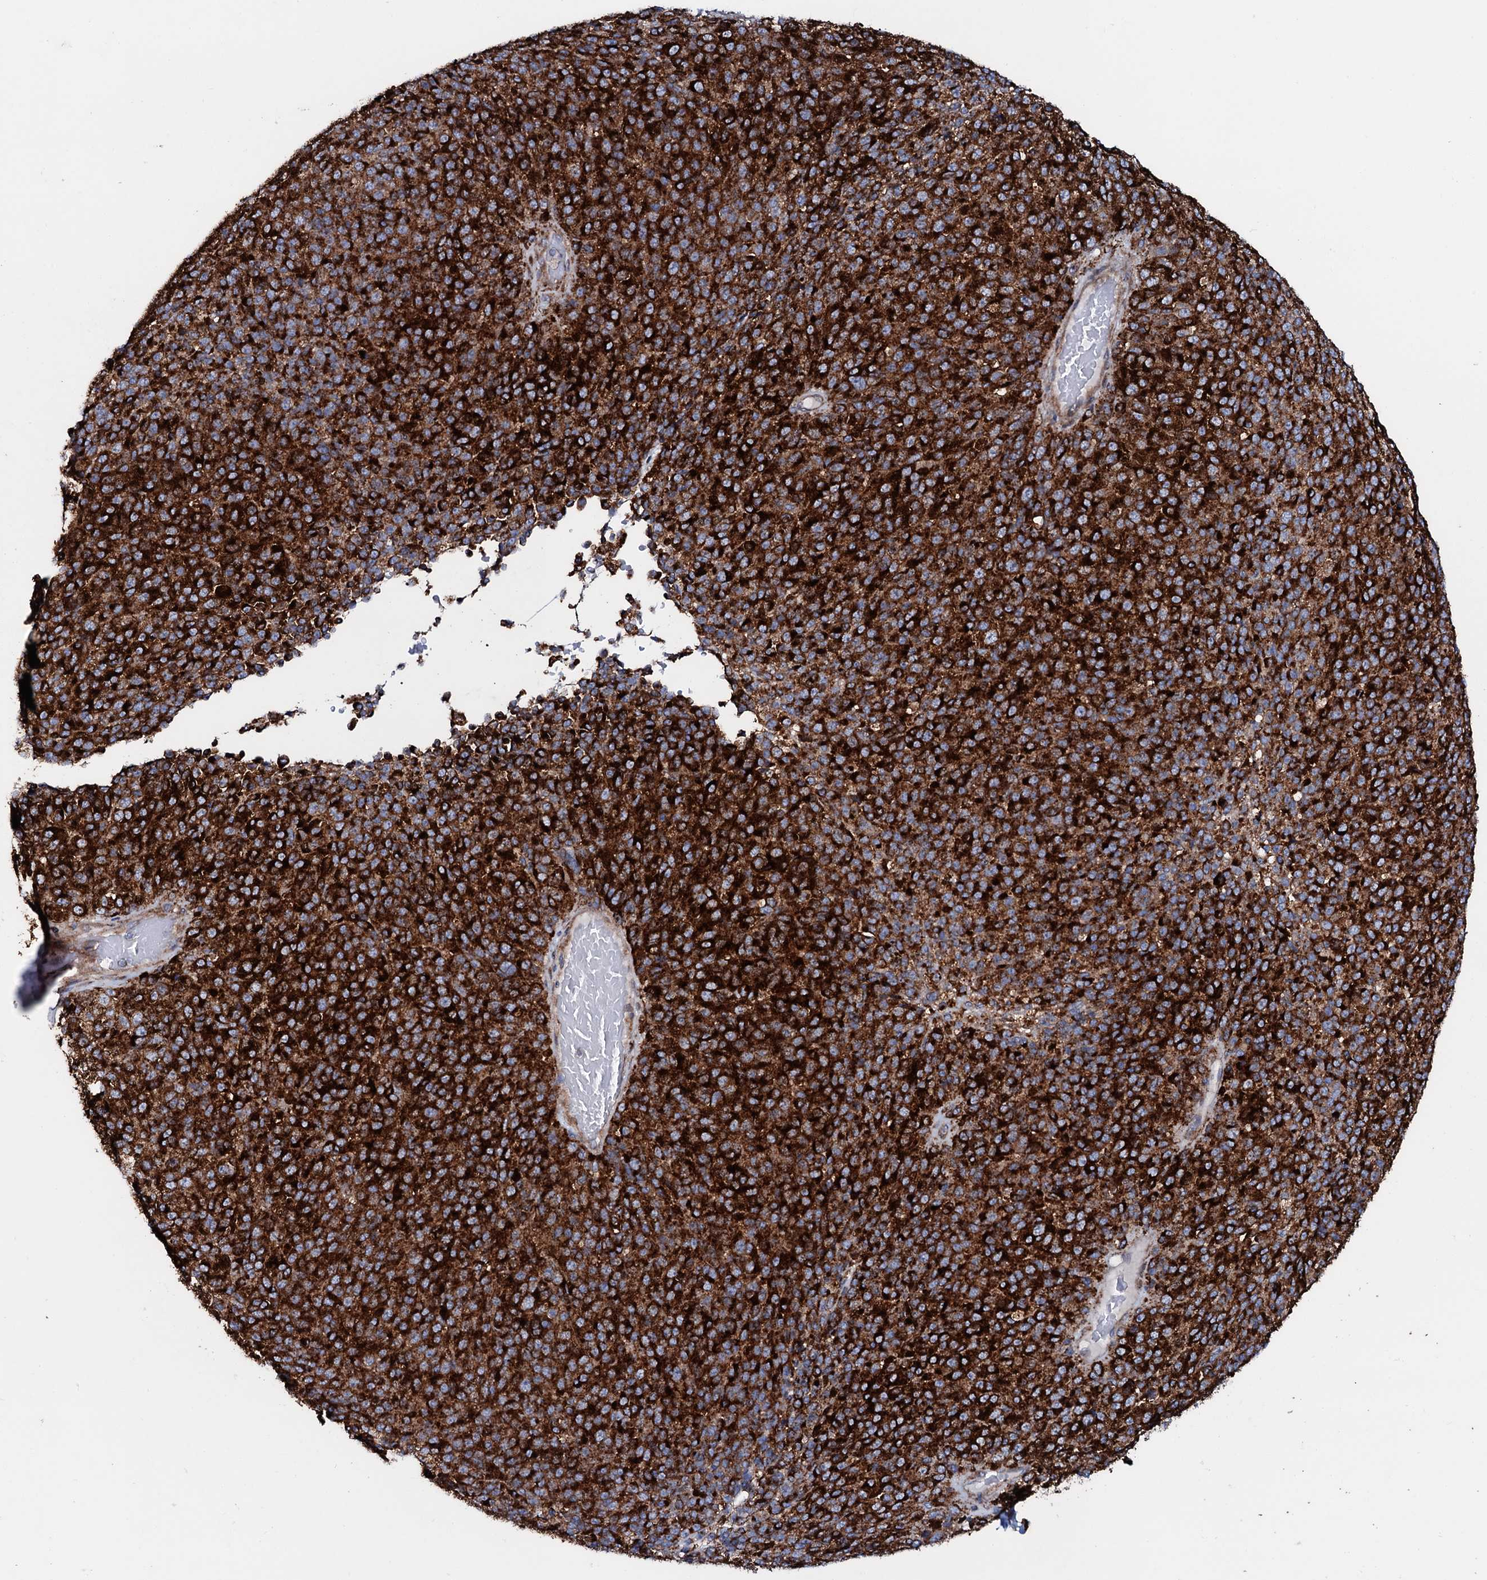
{"staining": {"intensity": "strong", "quantity": ">75%", "location": "cytoplasmic/membranous"}, "tissue": "melanoma", "cell_type": "Tumor cells", "image_type": "cancer", "snomed": [{"axis": "morphology", "description": "Malignant melanoma, Metastatic site"}, {"axis": "topography", "description": "Brain"}], "caption": "Malignant melanoma (metastatic site) was stained to show a protein in brown. There is high levels of strong cytoplasmic/membranous staining in approximately >75% of tumor cells.", "gene": "P2RX4", "patient": {"sex": "female", "age": 56}}